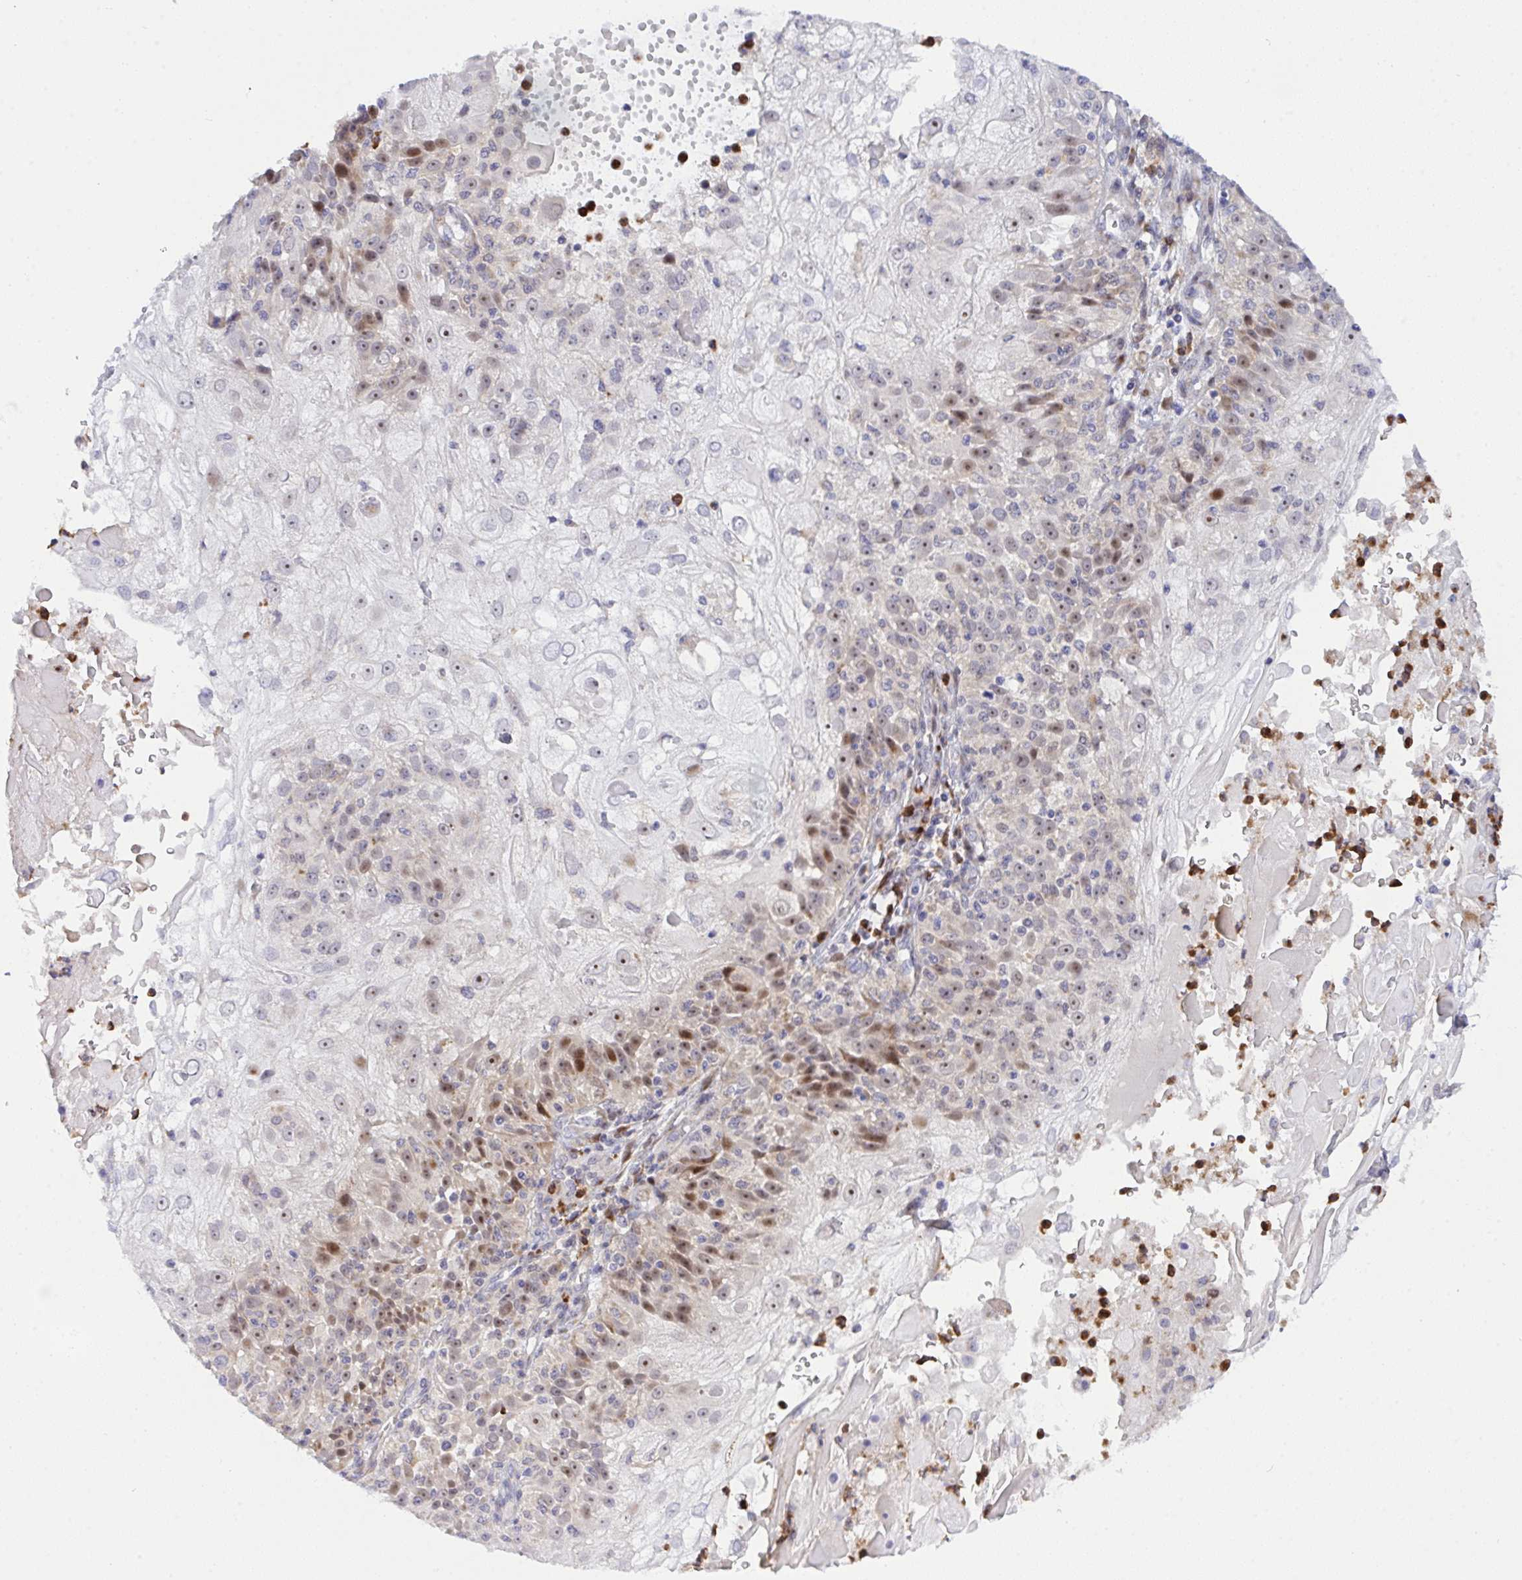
{"staining": {"intensity": "moderate", "quantity": "25%-75%", "location": "nuclear"}, "tissue": "skin cancer", "cell_type": "Tumor cells", "image_type": "cancer", "snomed": [{"axis": "morphology", "description": "Normal tissue, NOS"}, {"axis": "morphology", "description": "Squamous cell carcinoma, NOS"}, {"axis": "topography", "description": "Skin"}], "caption": "Immunohistochemistry image of human squamous cell carcinoma (skin) stained for a protein (brown), which reveals medium levels of moderate nuclear positivity in approximately 25%-75% of tumor cells.", "gene": "ZNF554", "patient": {"sex": "female", "age": 83}}